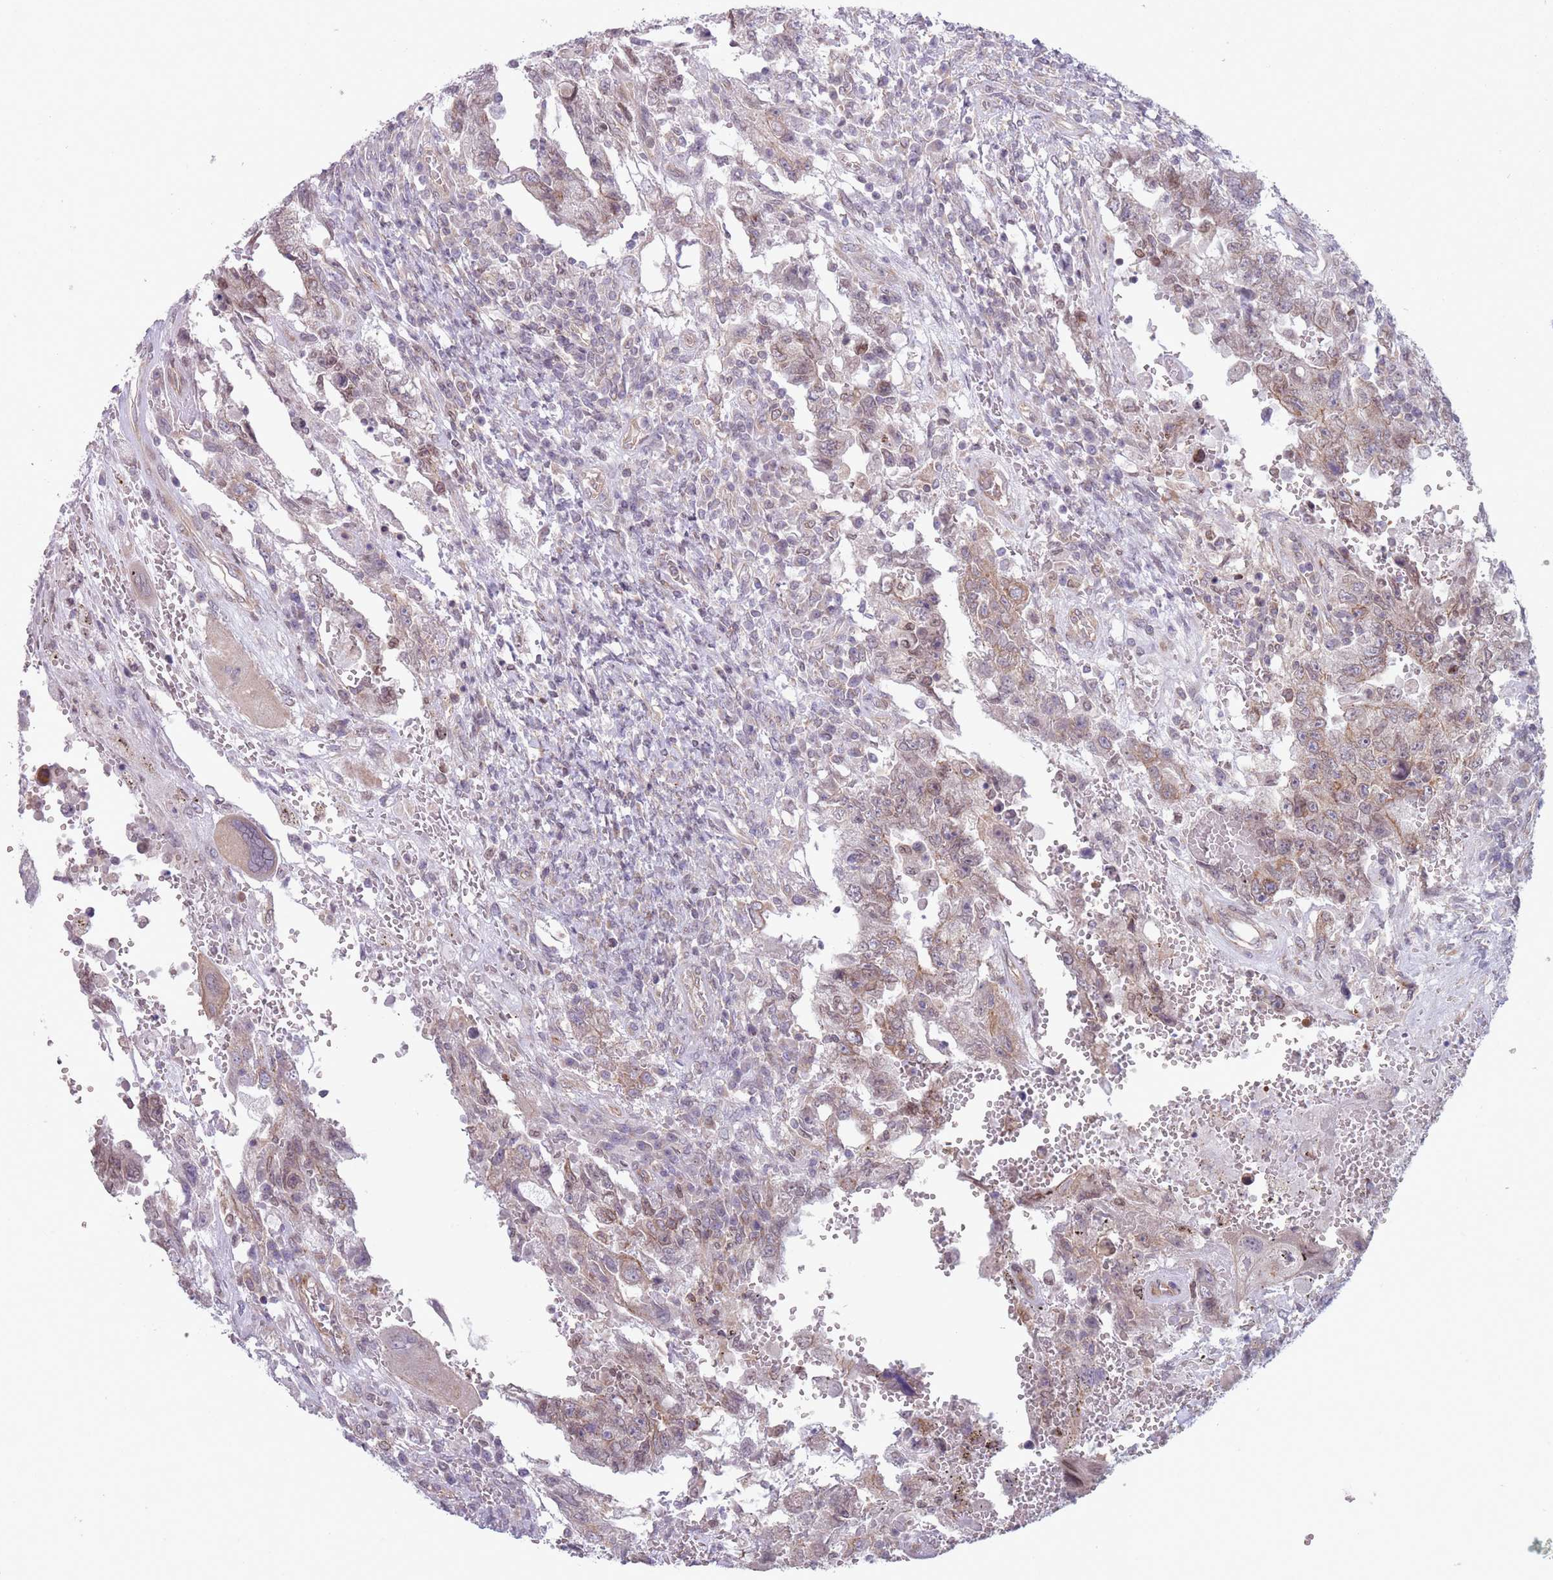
{"staining": {"intensity": "weak", "quantity": "25%-75%", "location": "cytoplasmic/membranous,nuclear"}, "tissue": "testis cancer", "cell_type": "Tumor cells", "image_type": "cancer", "snomed": [{"axis": "morphology", "description": "Carcinoma, Embryonal, NOS"}, {"axis": "topography", "description": "Testis"}], "caption": "Immunohistochemical staining of testis embryonal carcinoma displays low levels of weak cytoplasmic/membranous and nuclear positivity in about 25%-75% of tumor cells. (Brightfield microscopy of DAB IHC at high magnification).", "gene": "VRK2", "patient": {"sex": "male", "age": 26}}